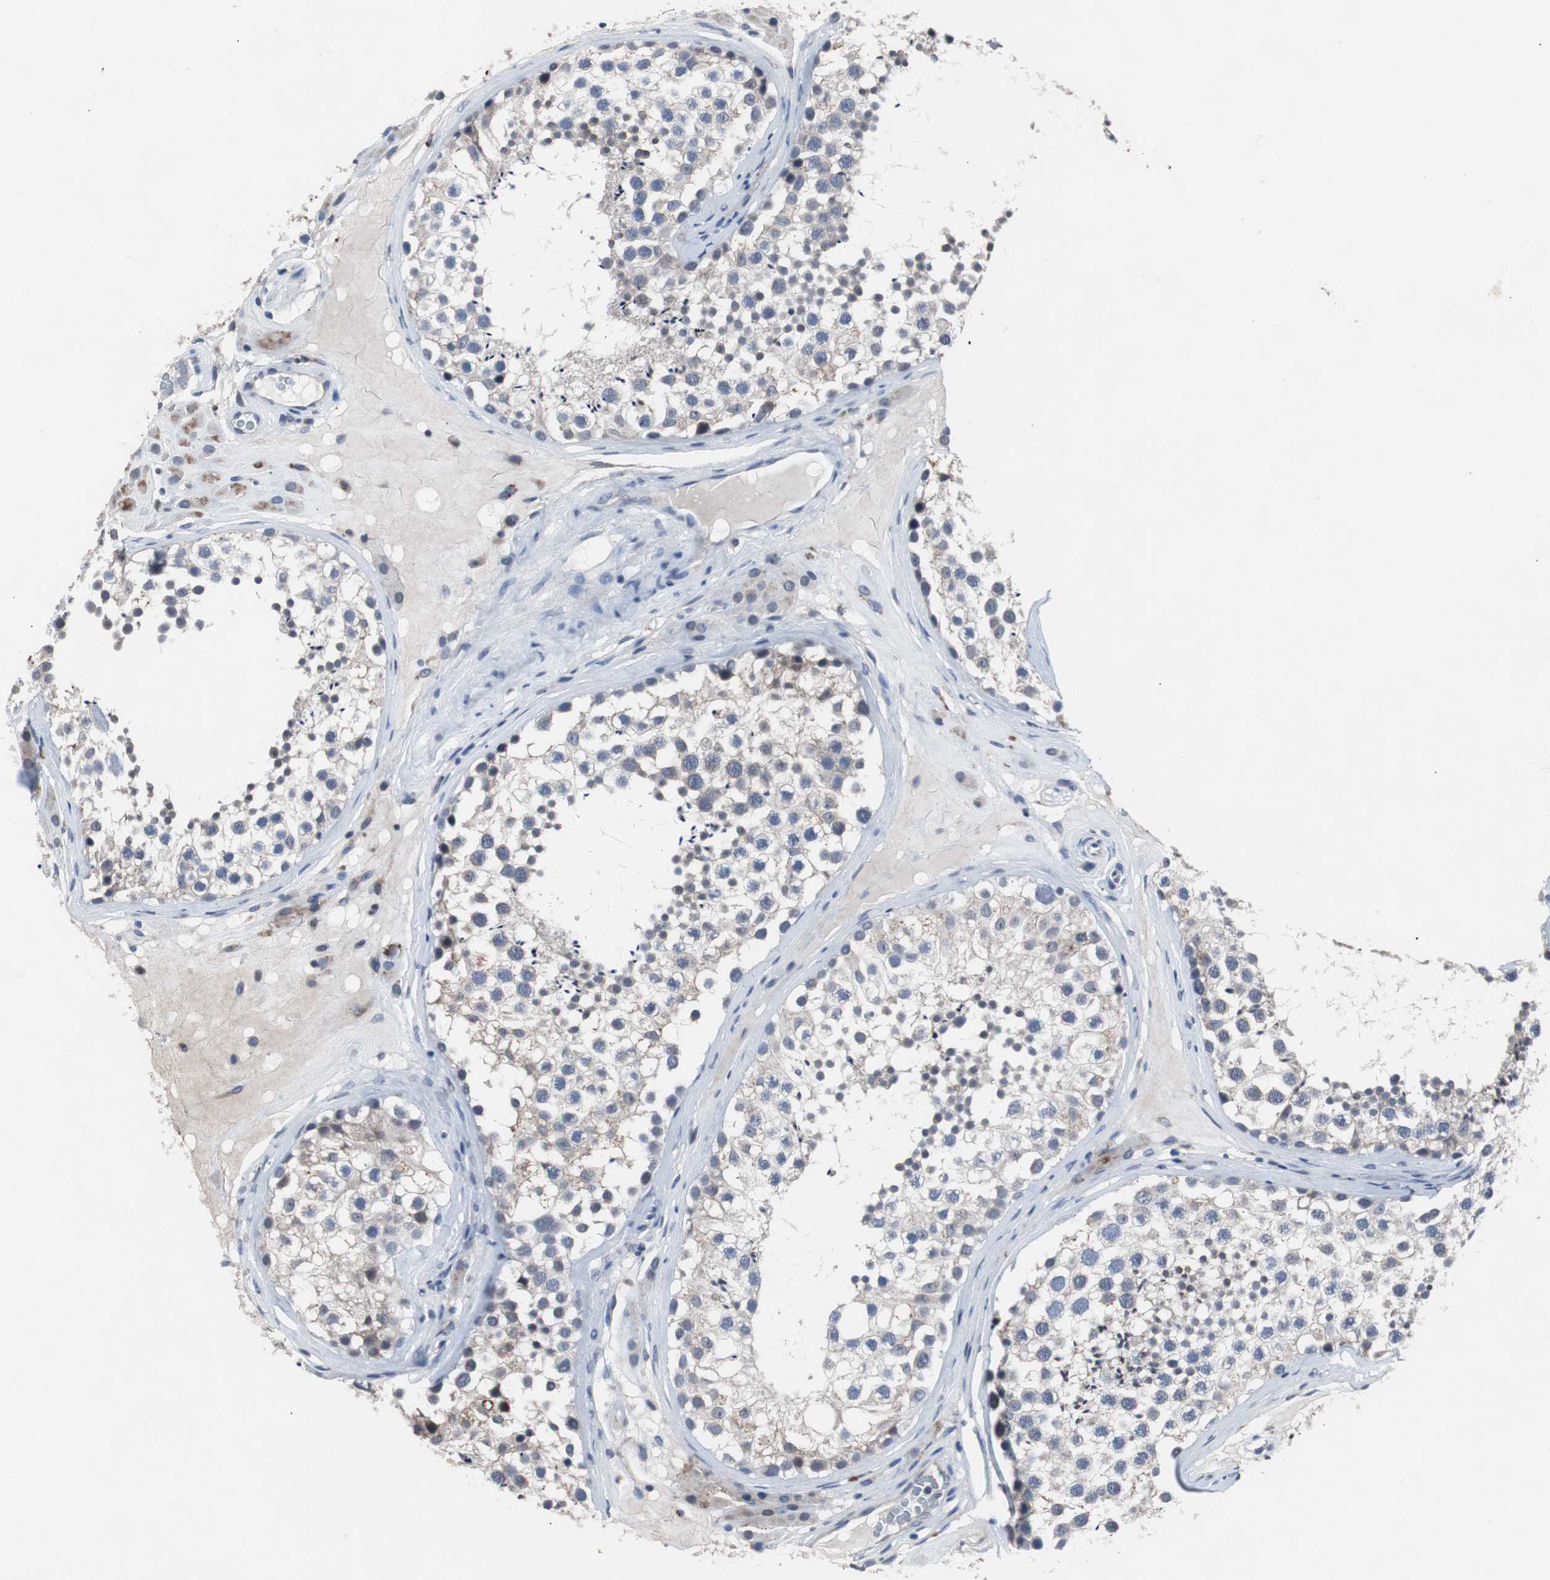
{"staining": {"intensity": "negative", "quantity": "none", "location": "none"}, "tissue": "testis", "cell_type": "Cells in seminiferous ducts", "image_type": "normal", "snomed": [{"axis": "morphology", "description": "Normal tissue, NOS"}, {"axis": "topography", "description": "Testis"}], "caption": "Testis was stained to show a protein in brown. There is no significant expression in cells in seminiferous ducts. The staining was performed using DAB to visualize the protein expression in brown, while the nuclei were stained in blue with hematoxylin (Magnification: 20x).", "gene": "RBM47", "patient": {"sex": "male", "age": 46}}